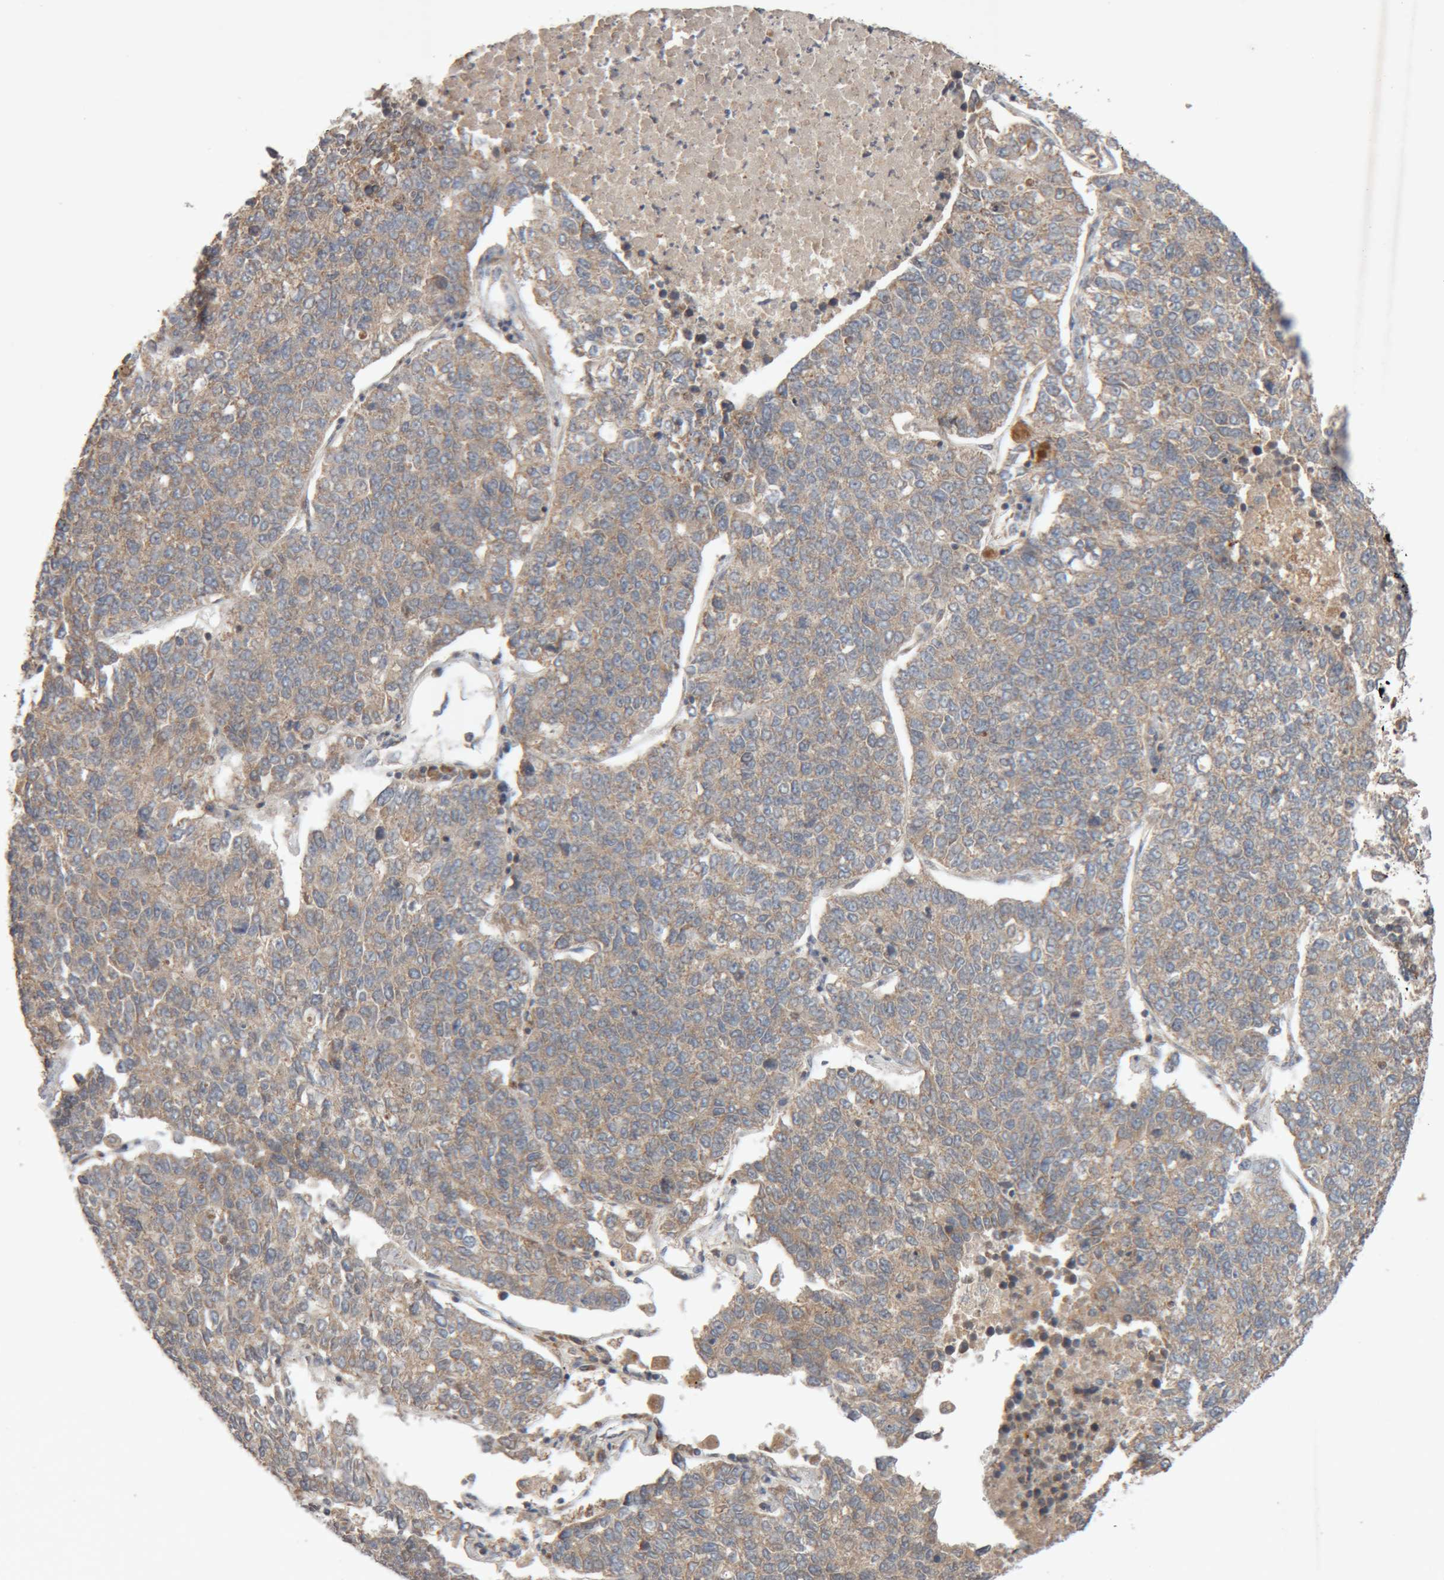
{"staining": {"intensity": "weak", "quantity": ">75%", "location": "cytoplasmic/membranous"}, "tissue": "lung cancer", "cell_type": "Tumor cells", "image_type": "cancer", "snomed": [{"axis": "morphology", "description": "Adenocarcinoma, NOS"}, {"axis": "topography", "description": "Lung"}], "caption": "Lung cancer (adenocarcinoma) stained for a protein displays weak cytoplasmic/membranous positivity in tumor cells.", "gene": "KIF21B", "patient": {"sex": "male", "age": 49}}